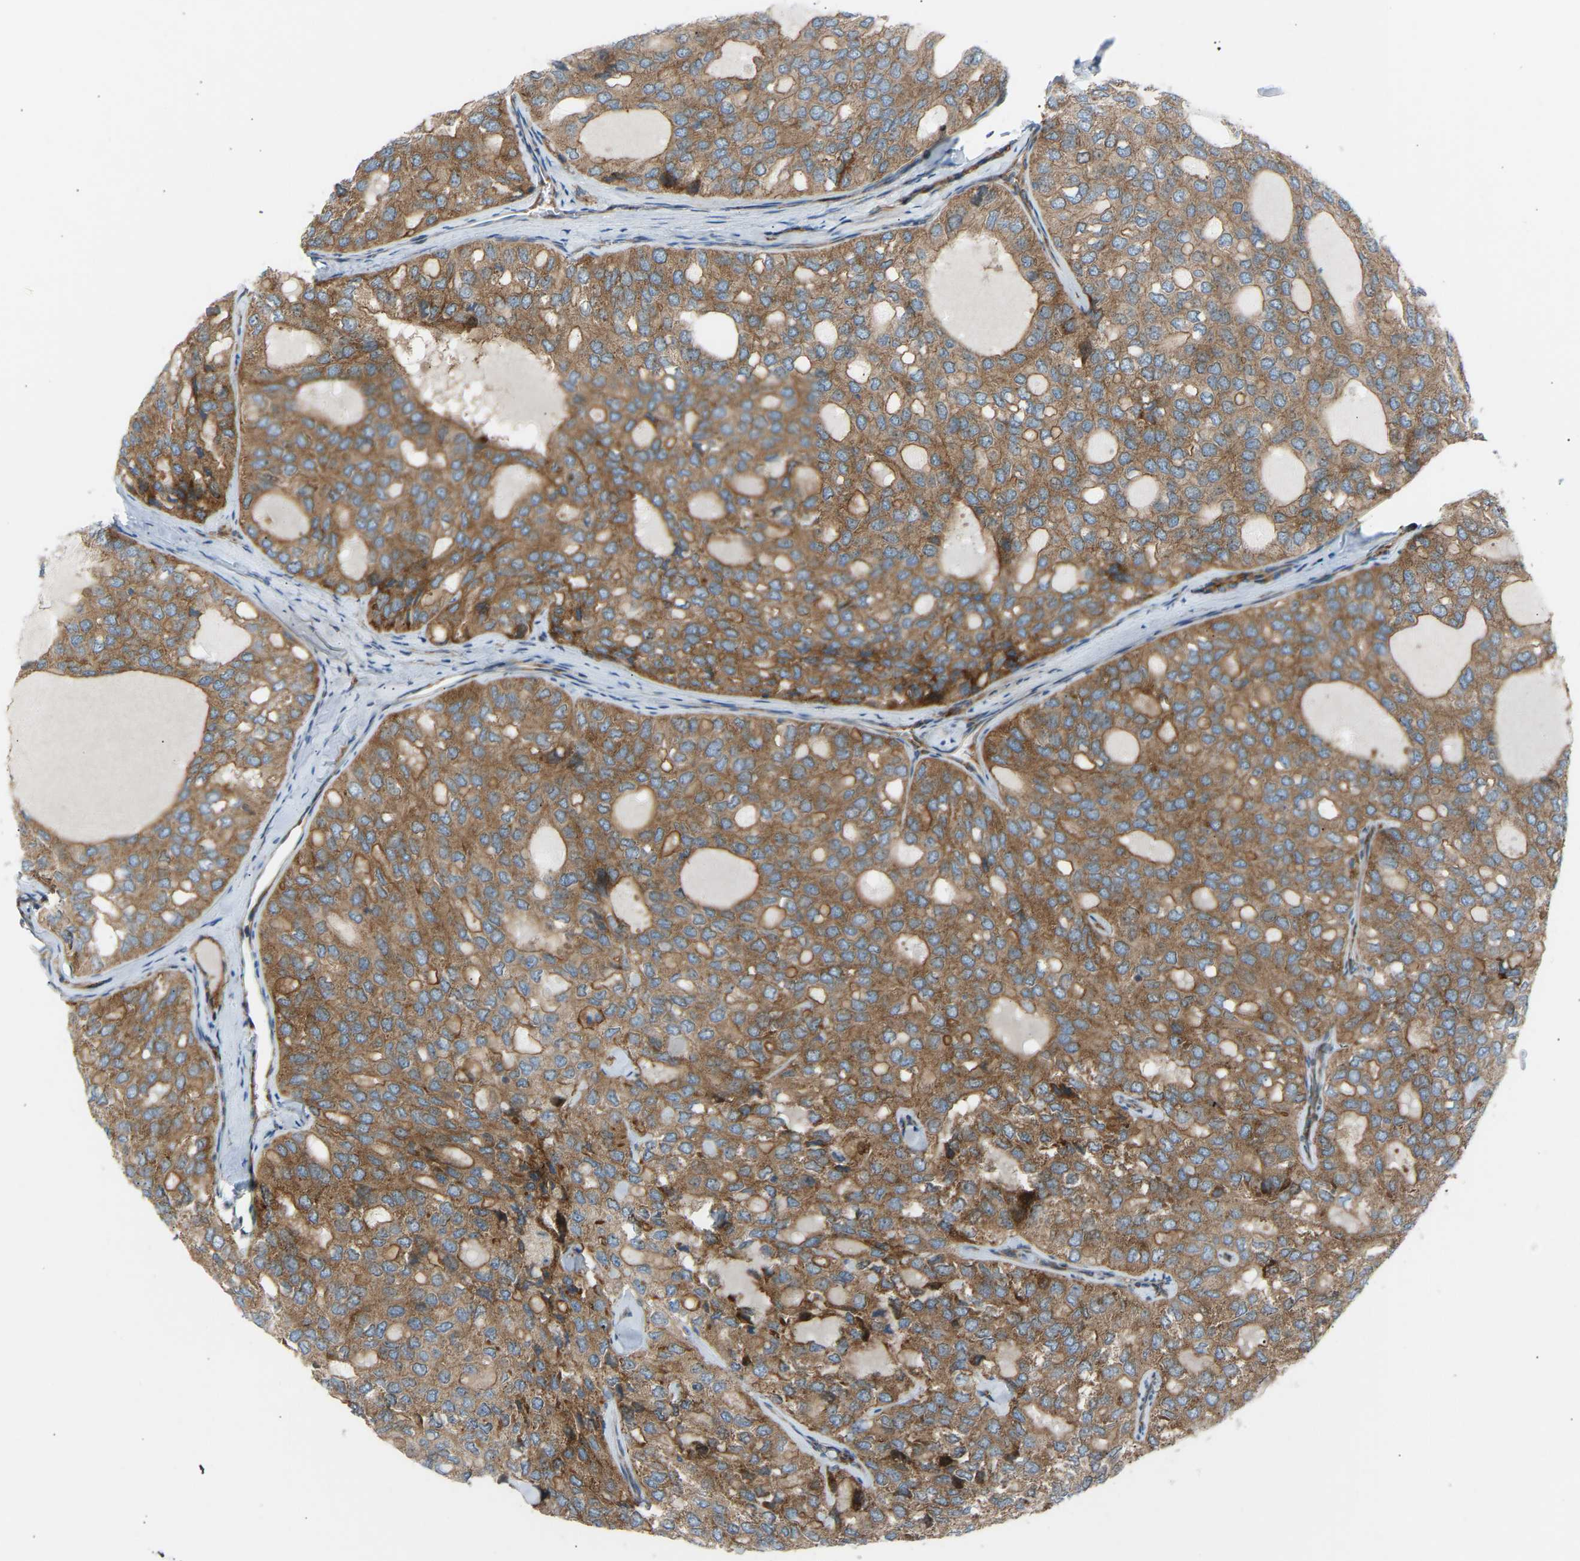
{"staining": {"intensity": "moderate", "quantity": ">75%", "location": "cytoplasmic/membranous"}, "tissue": "thyroid cancer", "cell_type": "Tumor cells", "image_type": "cancer", "snomed": [{"axis": "morphology", "description": "Follicular adenoma carcinoma, NOS"}, {"axis": "topography", "description": "Thyroid gland"}], "caption": "Thyroid follicular adenoma carcinoma stained with a protein marker exhibits moderate staining in tumor cells.", "gene": "VPS41", "patient": {"sex": "male", "age": 75}}